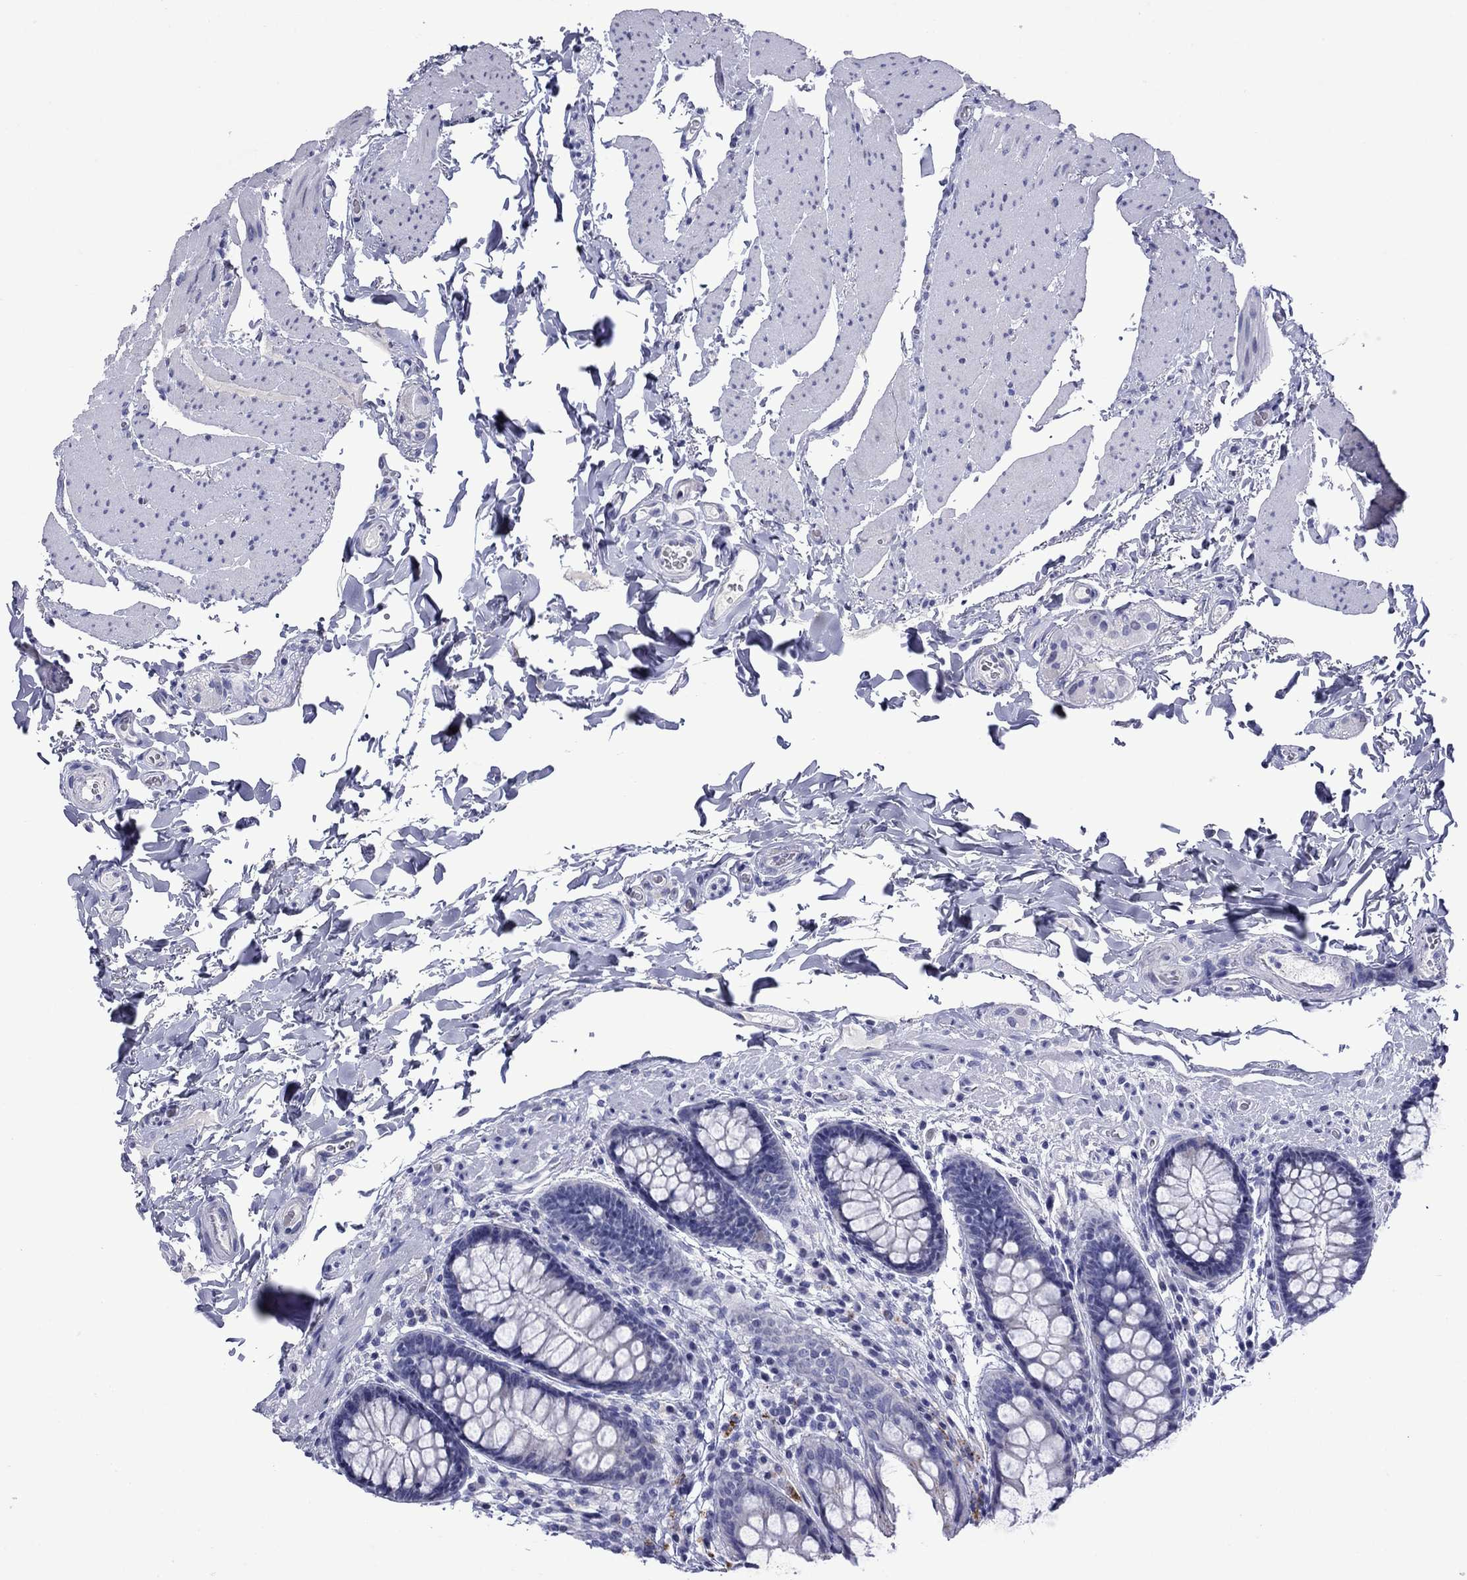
{"staining": {"intensity": "negative", "quantity": "none", "location": "none"}, "tissue": "colon", "cell_type": "Endothelial cells", "image_type": "normal", "snomed": [{"axis": "morphology", "description": "Normal tissue, NOS"}, {"axis": "topography", "description": "Colon"}], "caption": "An immunohistochemistry (IHC) histopathology image of normal colon is shown. There is no staining in endothelial cells of colon. (Stains: DAB (3,3'-diaminobenzidine) IHC with hematoxylin counter stain, Microscopy: brightfield microscopy at high magnification).", "gene": "PIWIL1", "patient": {"sex": "female", "age": 86}}